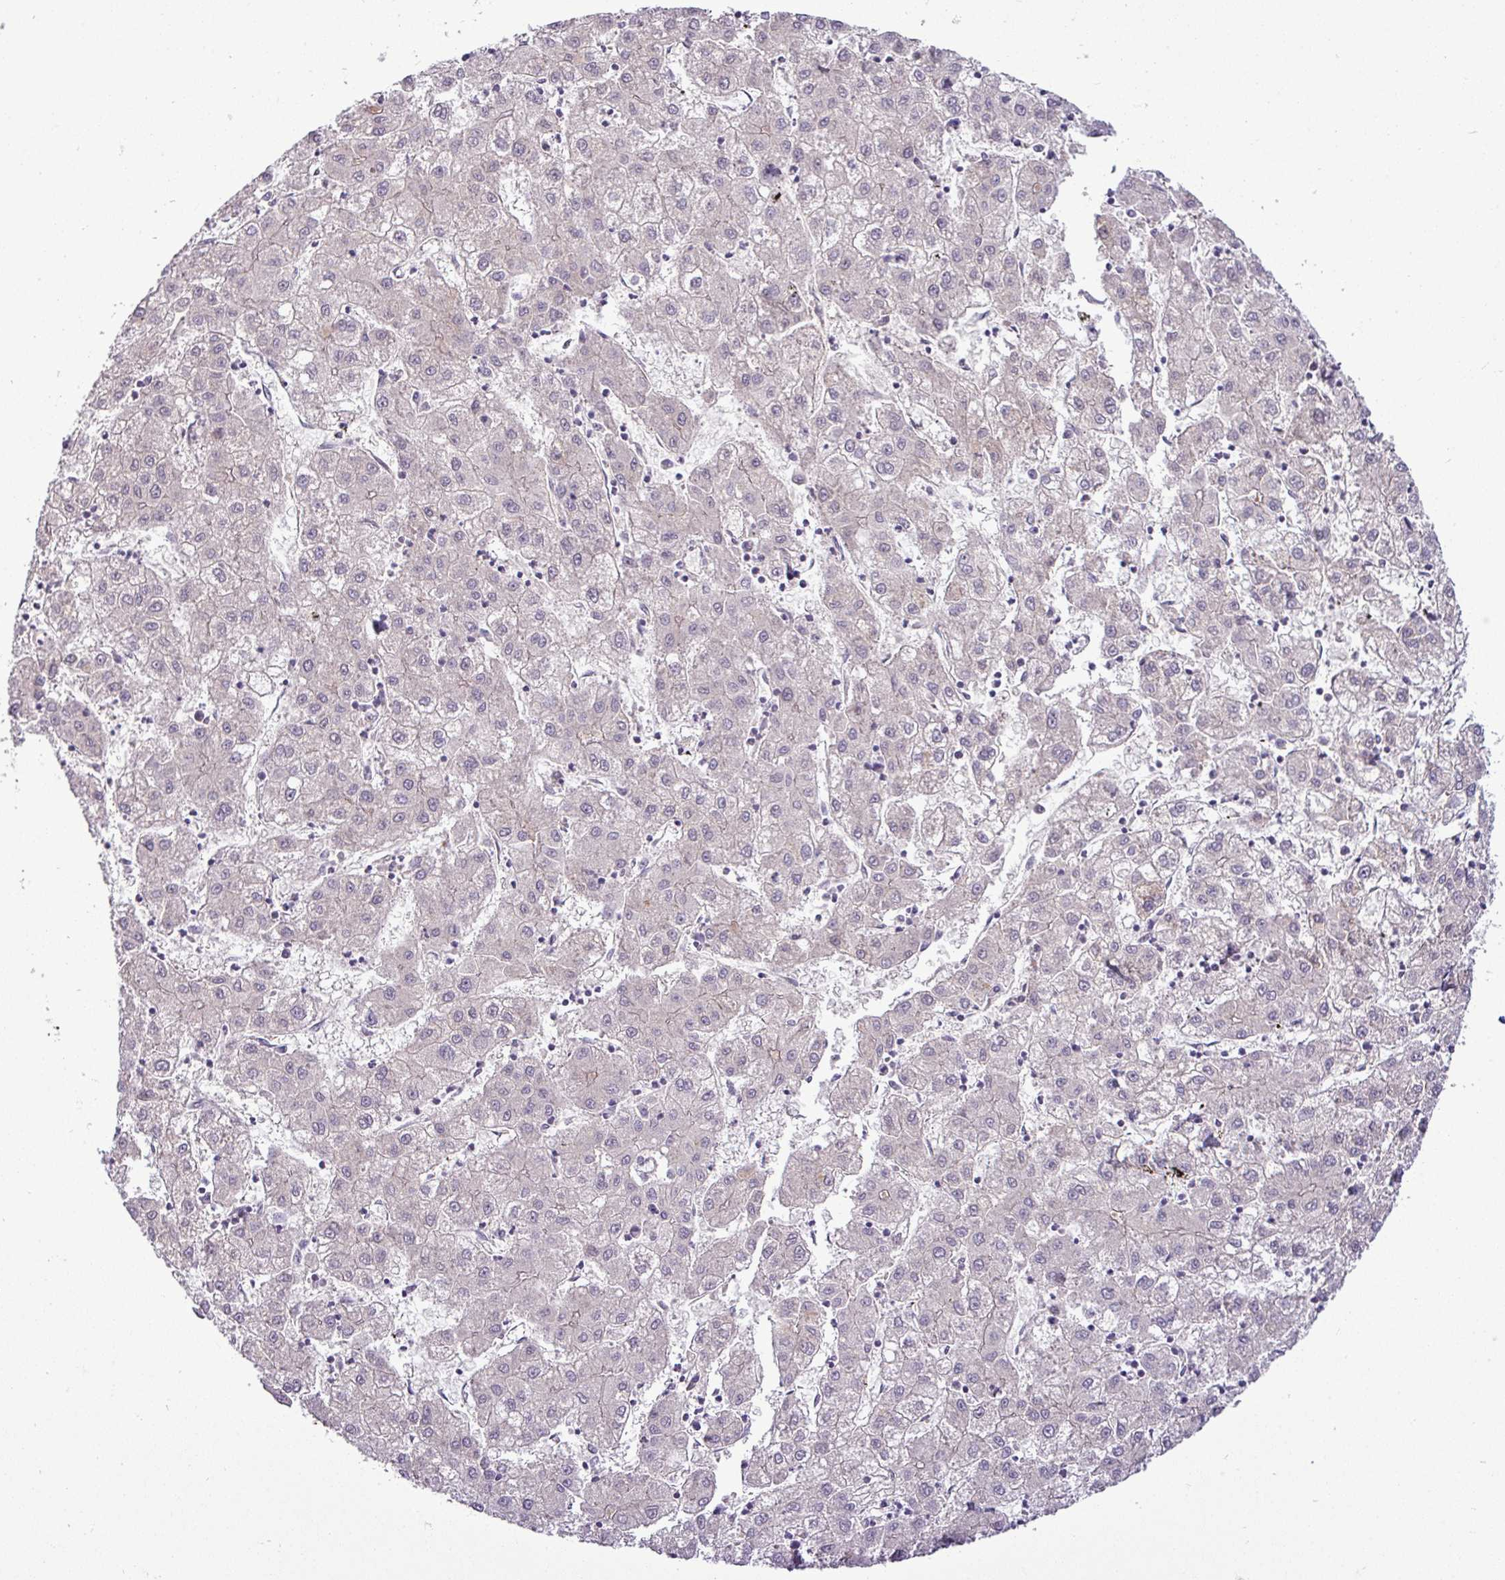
{"staining": {"intensity": "negative", "quantity": "none", "location": "none"}, "tissue": "liver cancer", "cell_type": "Tumor cells", "image_type": "cancer", "snomed": [{"axis": "morphology", "description": "Carcinoma, Hepatocellular, NOS"}, {"axis": "topography", "description": "Liver"}], "caption": "DAB immunohistochemical staining of liver hepatocellular carcinoma demonstrates no significant expression in tumor cells.", "gene": "APOM", "patient": {"sex": "male", "age": 72}}